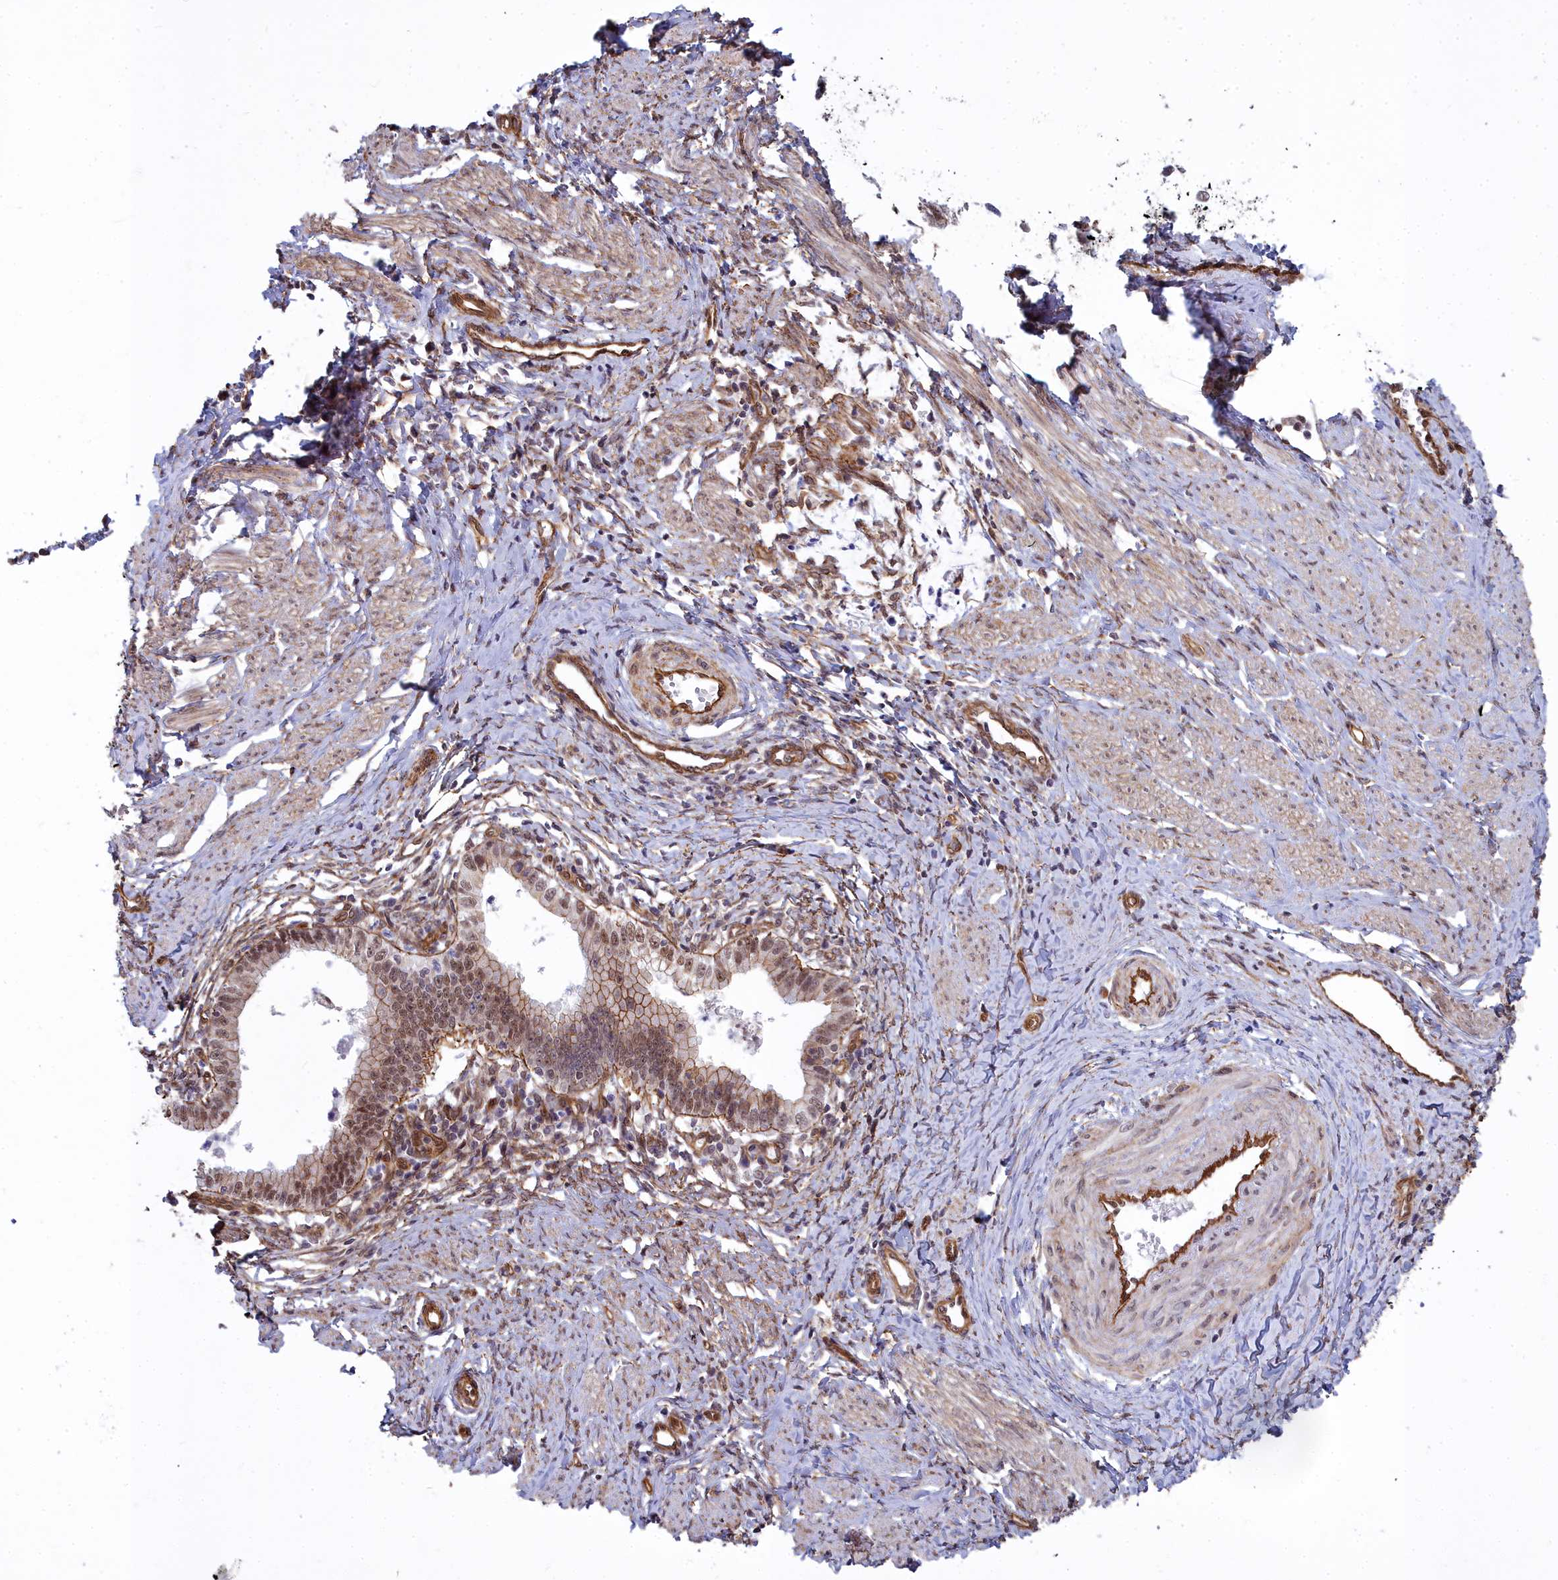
{"staining": {"intensity": "moderate", "quantity": ">75%", "location": "cytoplasmic/membranous,nuclear"}, "tissue": "cervical cancer", "cell_type": "Tumor cells", "image_type": "cancer", "snomed": [{"axis": "morphology", "description": "Adenocarcinoma, NOS"}, {"axis": "topography", "description": "Cervix"}], "caption": "Protein staining by IHC demonstrates moderate cytoplasmic/membranous and nuclear staining in about >75% of tumor cells in cervical cancer (adenocarcinoma).", "gene": "YJU2", "patient": {"sex": "female", "age": 36}}